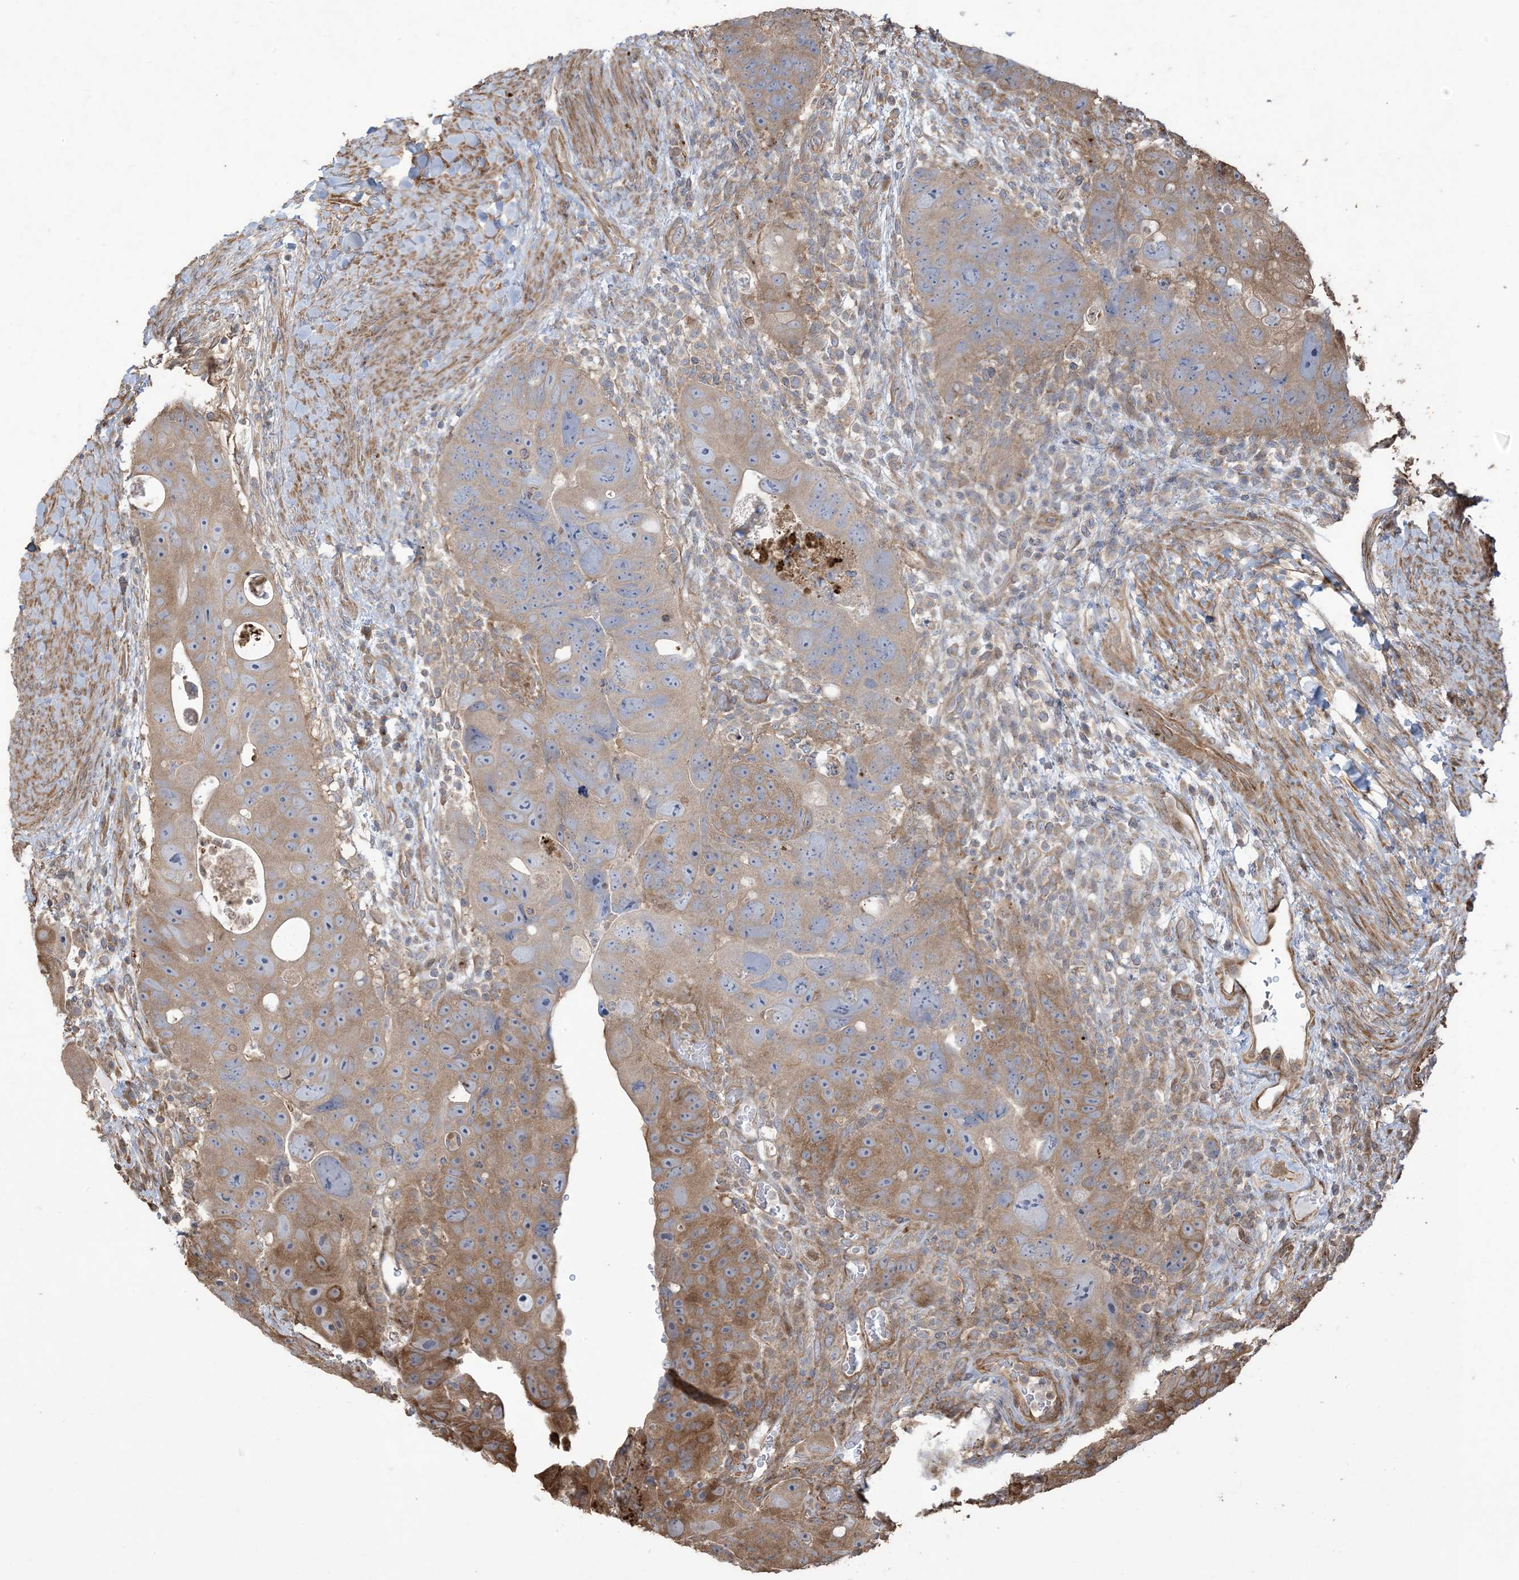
{"staining": {"intensity": "moderate", "quantity": "25%-75%", "location": "cytoplasmic/membranous"}, "tissue": "colorectal cancer", "cell_type": "Tumor cells", "image_type": "cancer", "snomed": [{"axis": "morphology", "description": "Adenocarcinoma, NOS"}, {"axis": "topography", "description": "Rectum"}], "caption": "This is an image of immunohistochemistry staining of adenocarcinoma (colorectal), which shows moderate positivity in the cytoplasmic/membranous of tumor cells.", "gene": "KLHL18", "patient": {"sex": "male", "age": 59}}